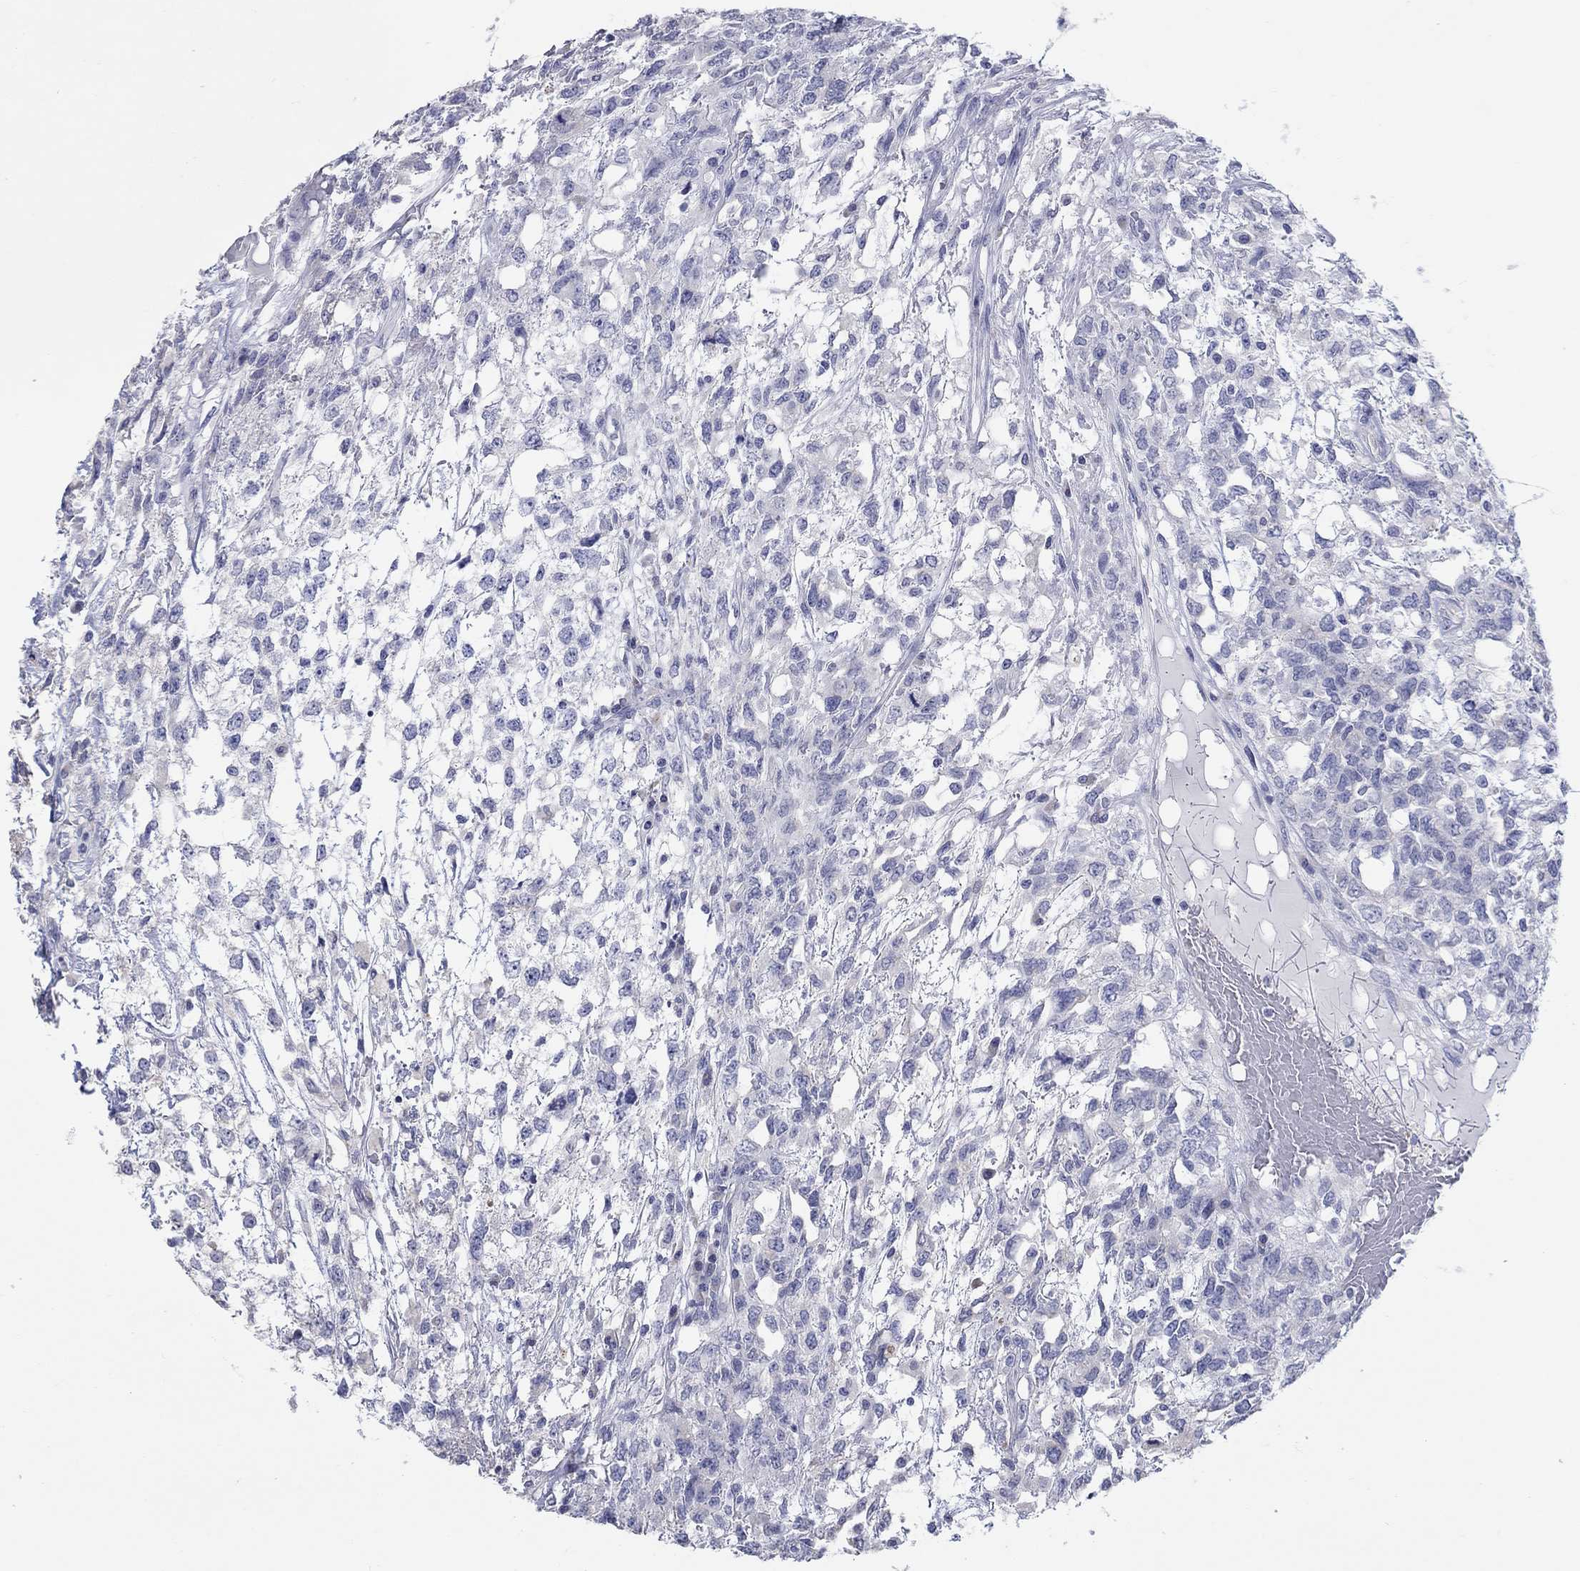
{"staining": {"intensity": "negative", "quantity": "none", "location": "none"}, "tissue": "testis cancer", "cell_type": "Tumor cells", "image_type": "cancer", "snomed": [{"axis": "morphology", "description": "Seminoma, NOS"}, {"axis": "topography", "description": "Testis"}], "caption": "Testis cancer (seminoma) was stained to show a protein in brown. There is no significant staining in tumor cells.", "gene": "LRRC4C", "patient": {"sex": "male", "age": 52}}